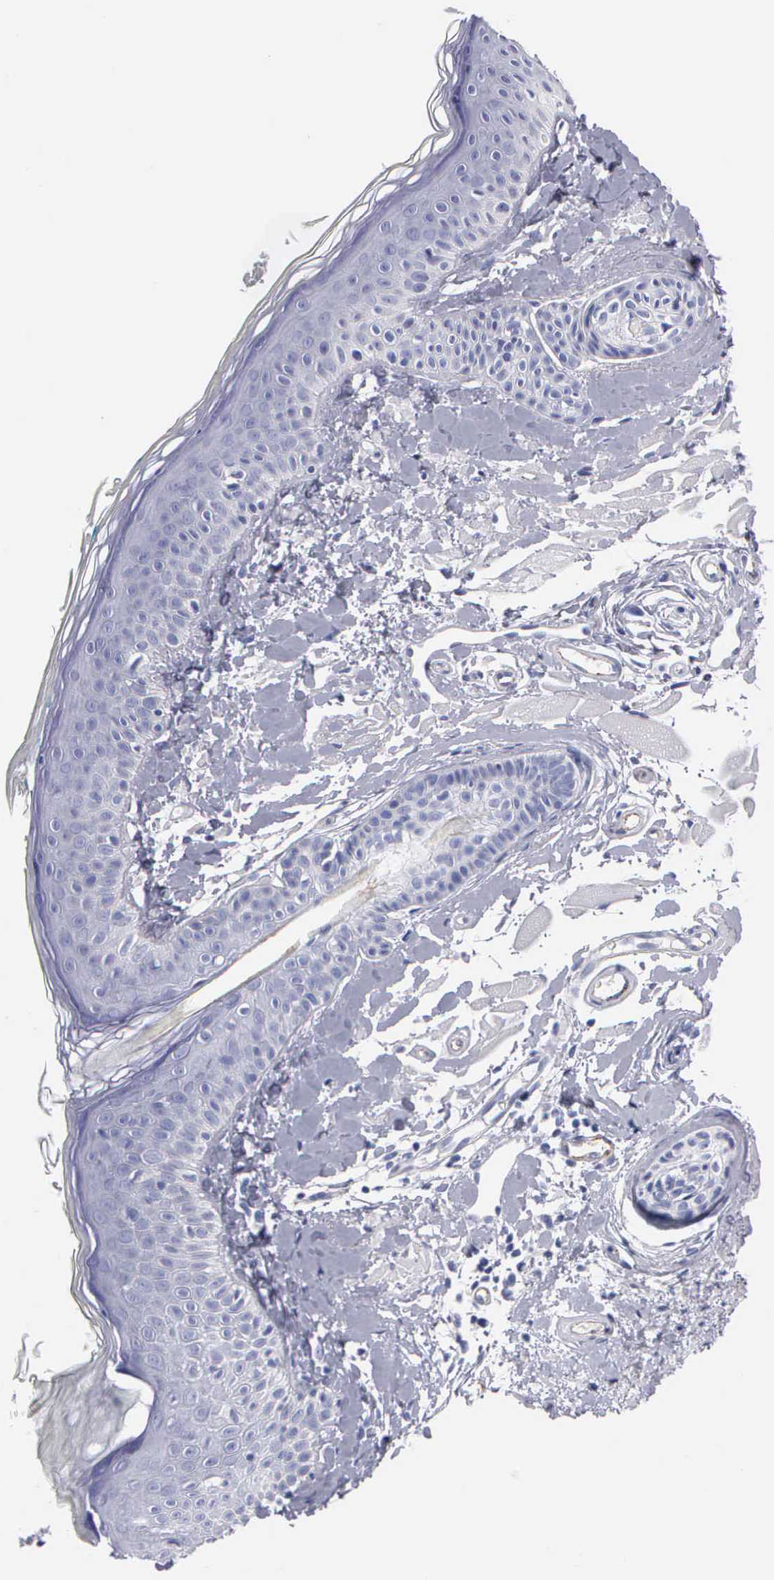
{"staining": {"intensity": "negative", "quantity": "none", "location": "none"}, "tissue": "skin", "cell_type": "Fibroblasts", "image_type": "normal", "snomed": [{"axis": "morphology", "description": "Normal tissue, NOS"}, {"axis": "topography", "description": "Skin"}], "caption": "DAB (3,3'-diaminobenzidine) immunohistochemical staining of normal skin shows no significant expression in fibroblasts.", "gene": "CTSL", "patient": {"sex": "male", "age": 86}}